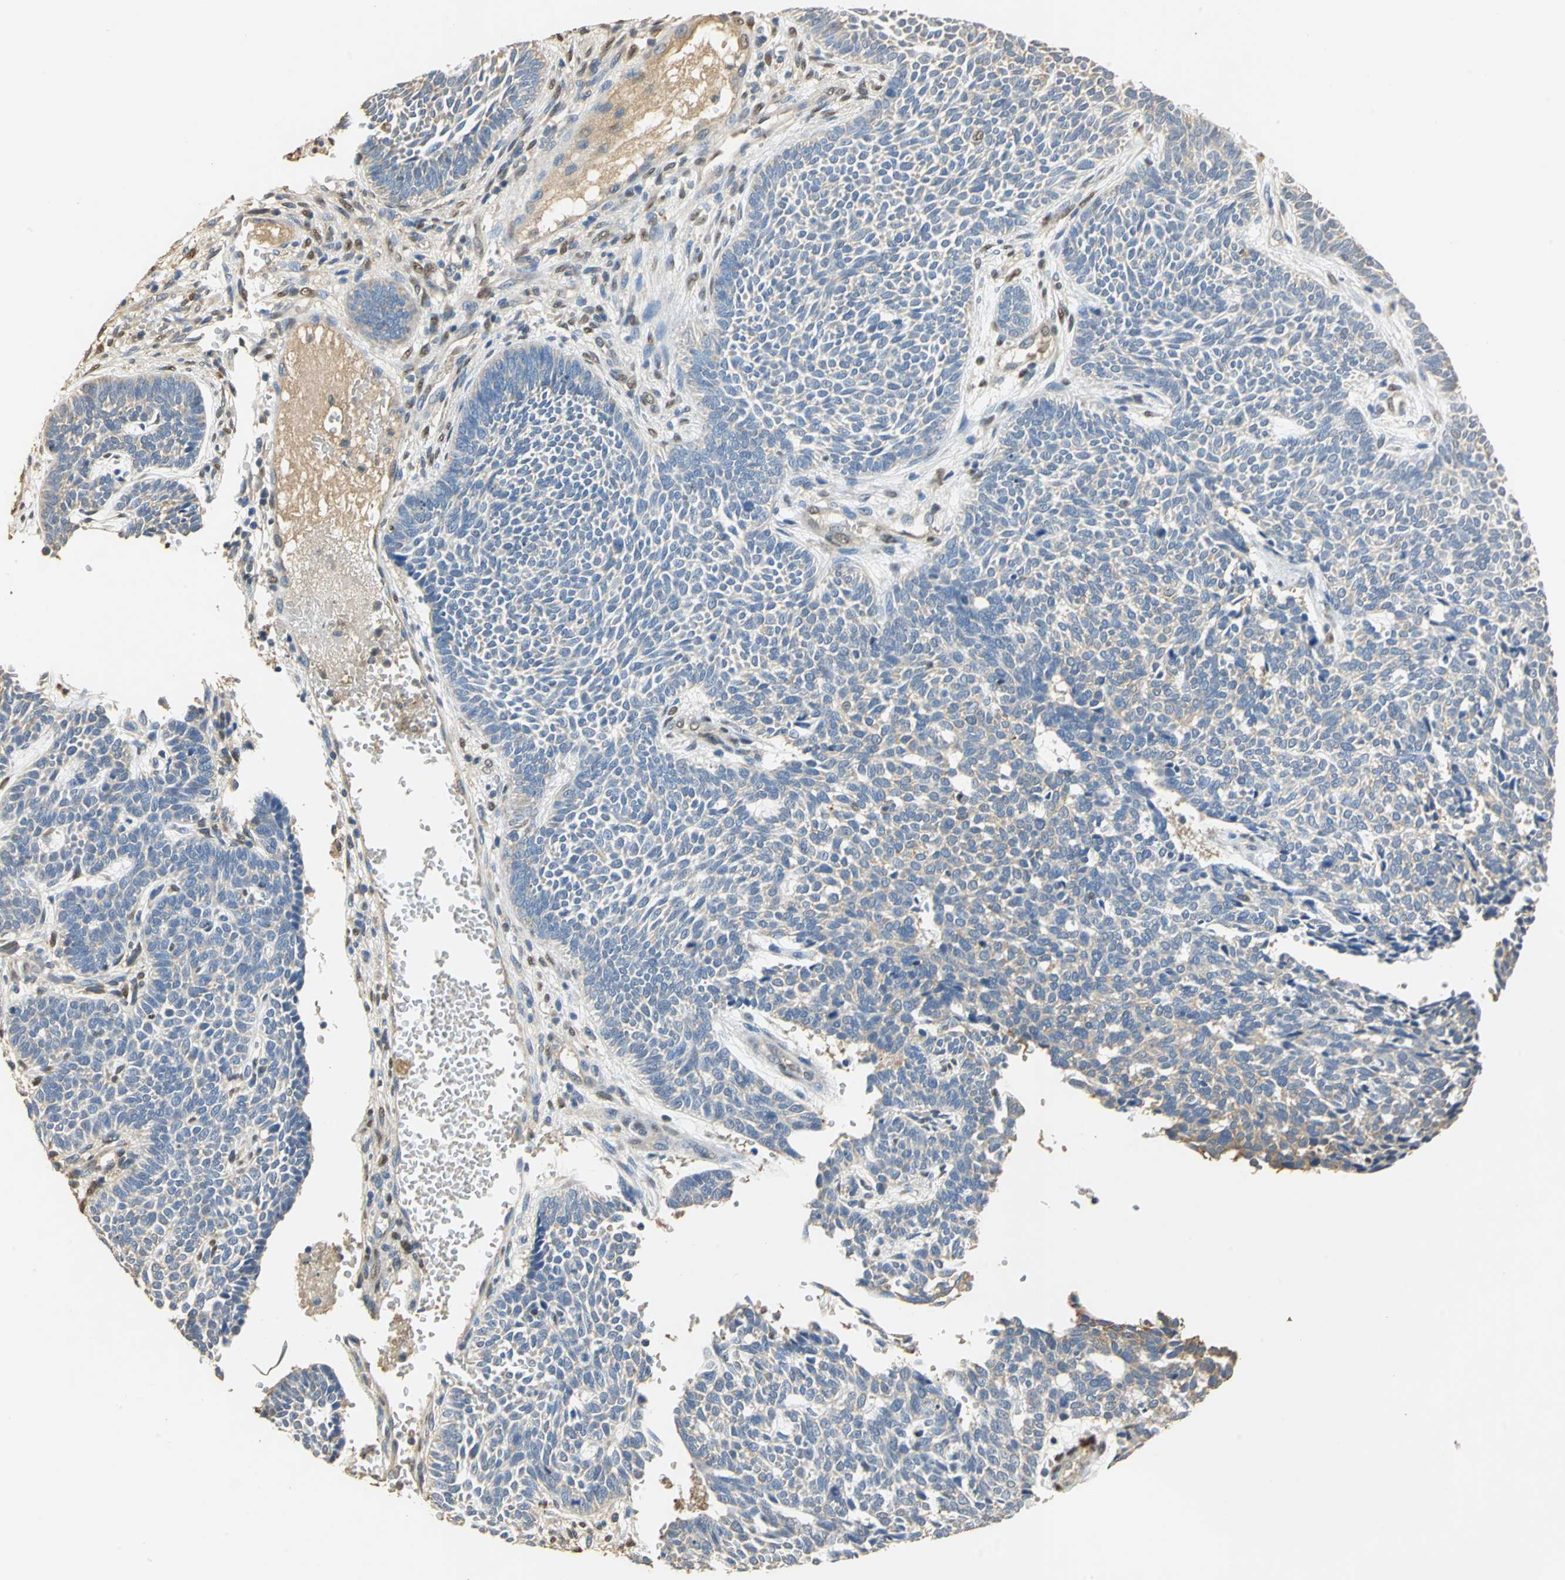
{"staining": {"intensity": "weak", "quantity": "25%-75%", "location": "cytoplasmic/membranous"}, "tissue": "skin cancer", "cell_type": "Tumor cells", "image_type": "cancer", "snomed": [{"axis": "morphology", "description": "Normal tissue, NOS"}, {"axis": "morphology", "description": "Basal cell carcinoma"}, {"axis": "topography", "description": "Skin"}], "caption": "Immunohistochemical staining of human skin basal cell carcinoma demonstrates low levels of weak cytoplasmic/membranous protein expression in approximately 25%-75% of tumor cells.", "gene": "GAPDH", "patient": {"sex": "male", "age": 87}}